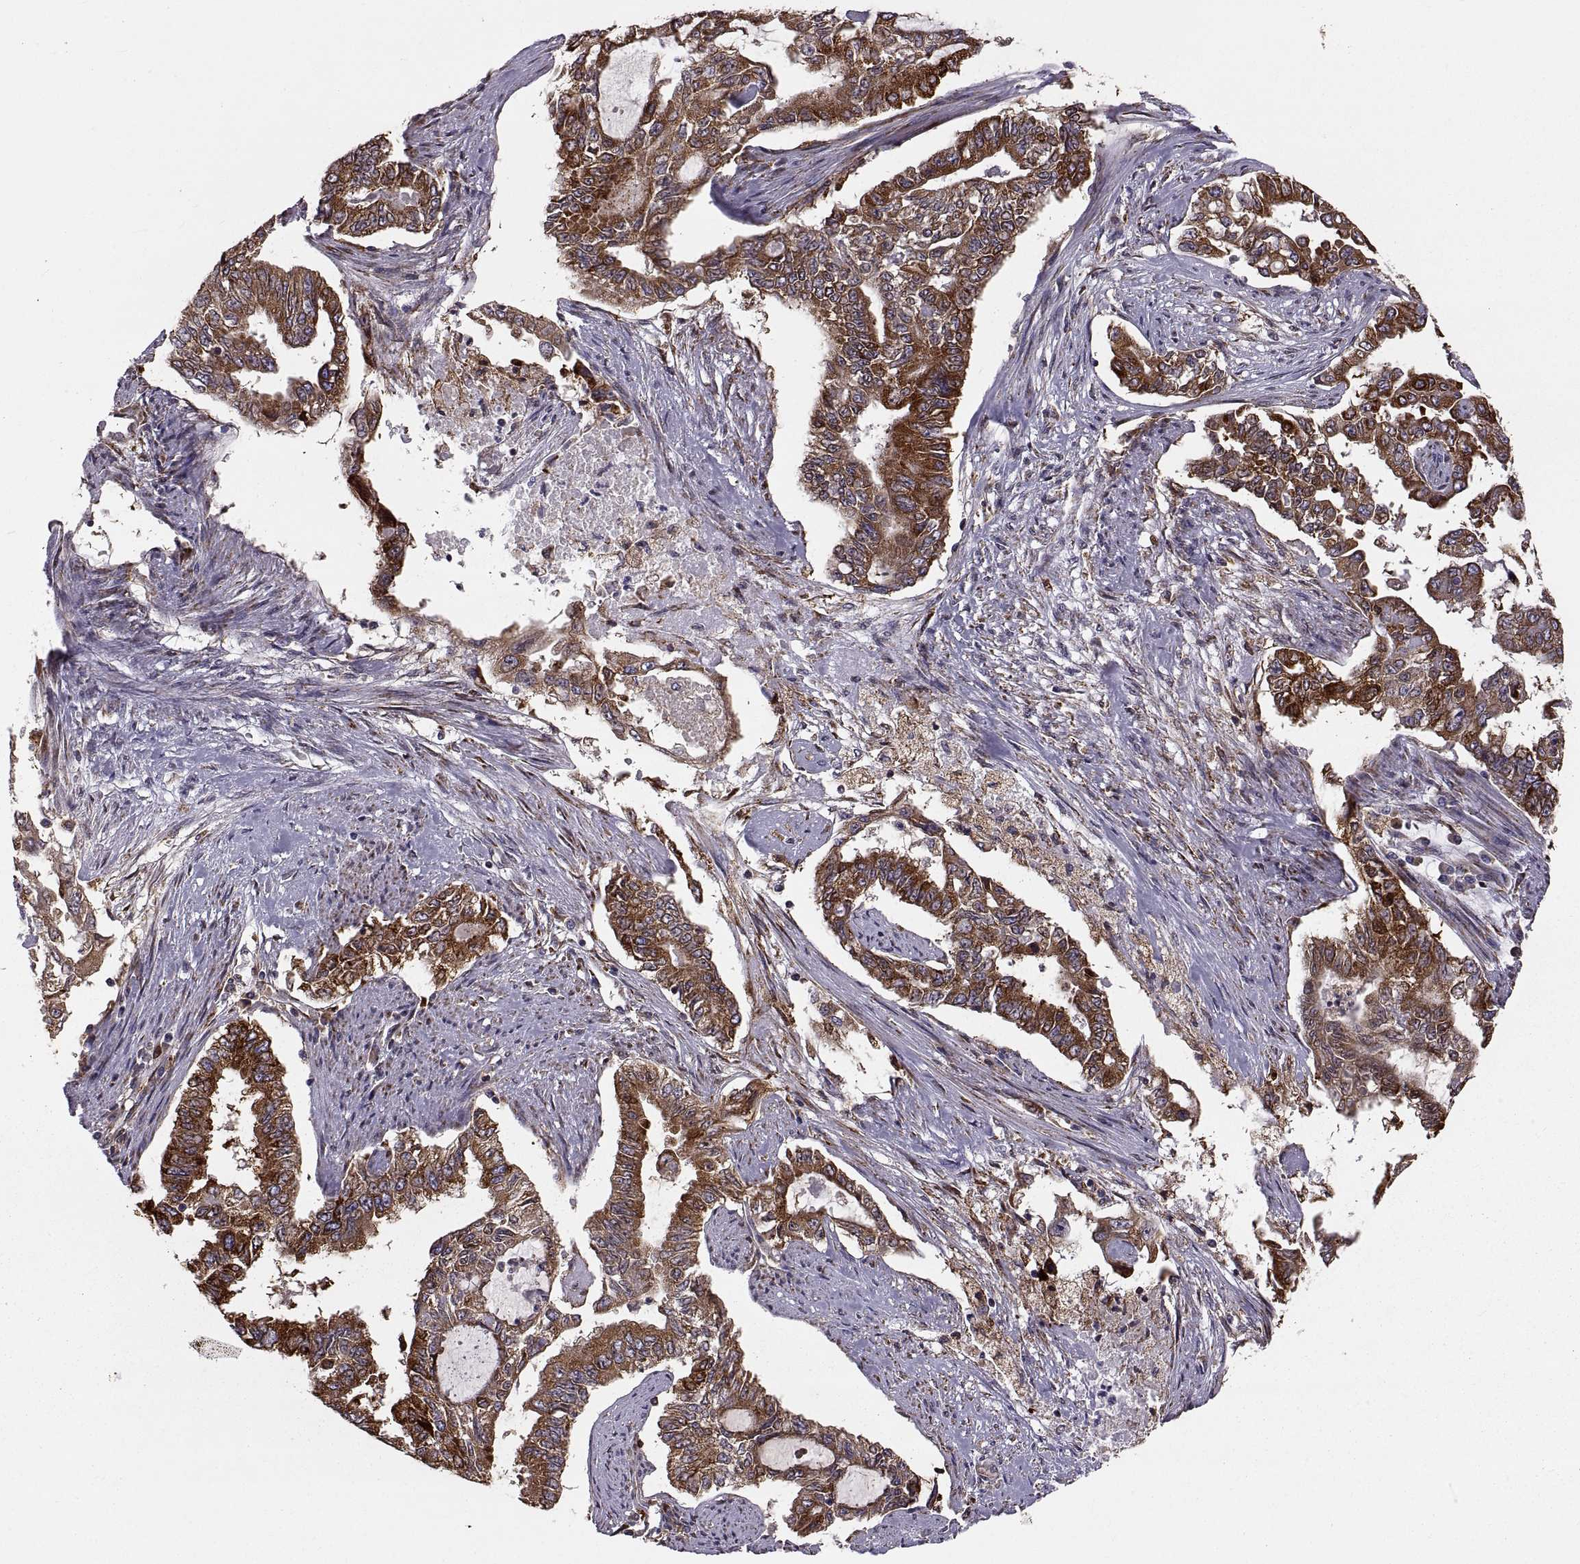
{"staining": {"intensity": "strong", "quantity": ">75%", "location": "cytoplasmic/membranous"}, "tissue": "endometrial cancer", "cell_type": "Tumor cells", "image_type": "cancer", "snomed": [{"axis": "morphology", "description": "Adenocarcinoma, NOS"}, {"axis": "topography", "description": "Uterus"}], "caption": "A histopathology image of human endometrial adenocarcinoma stained for a protein exhibits strong cytoplasmic/membranous brown staining in tumor cells. The protein of interest is shown in brown color, while the nuclei are stained blue.", "gene": "PLEKHB2", "patient": {"sex": "female", "age": 59}}